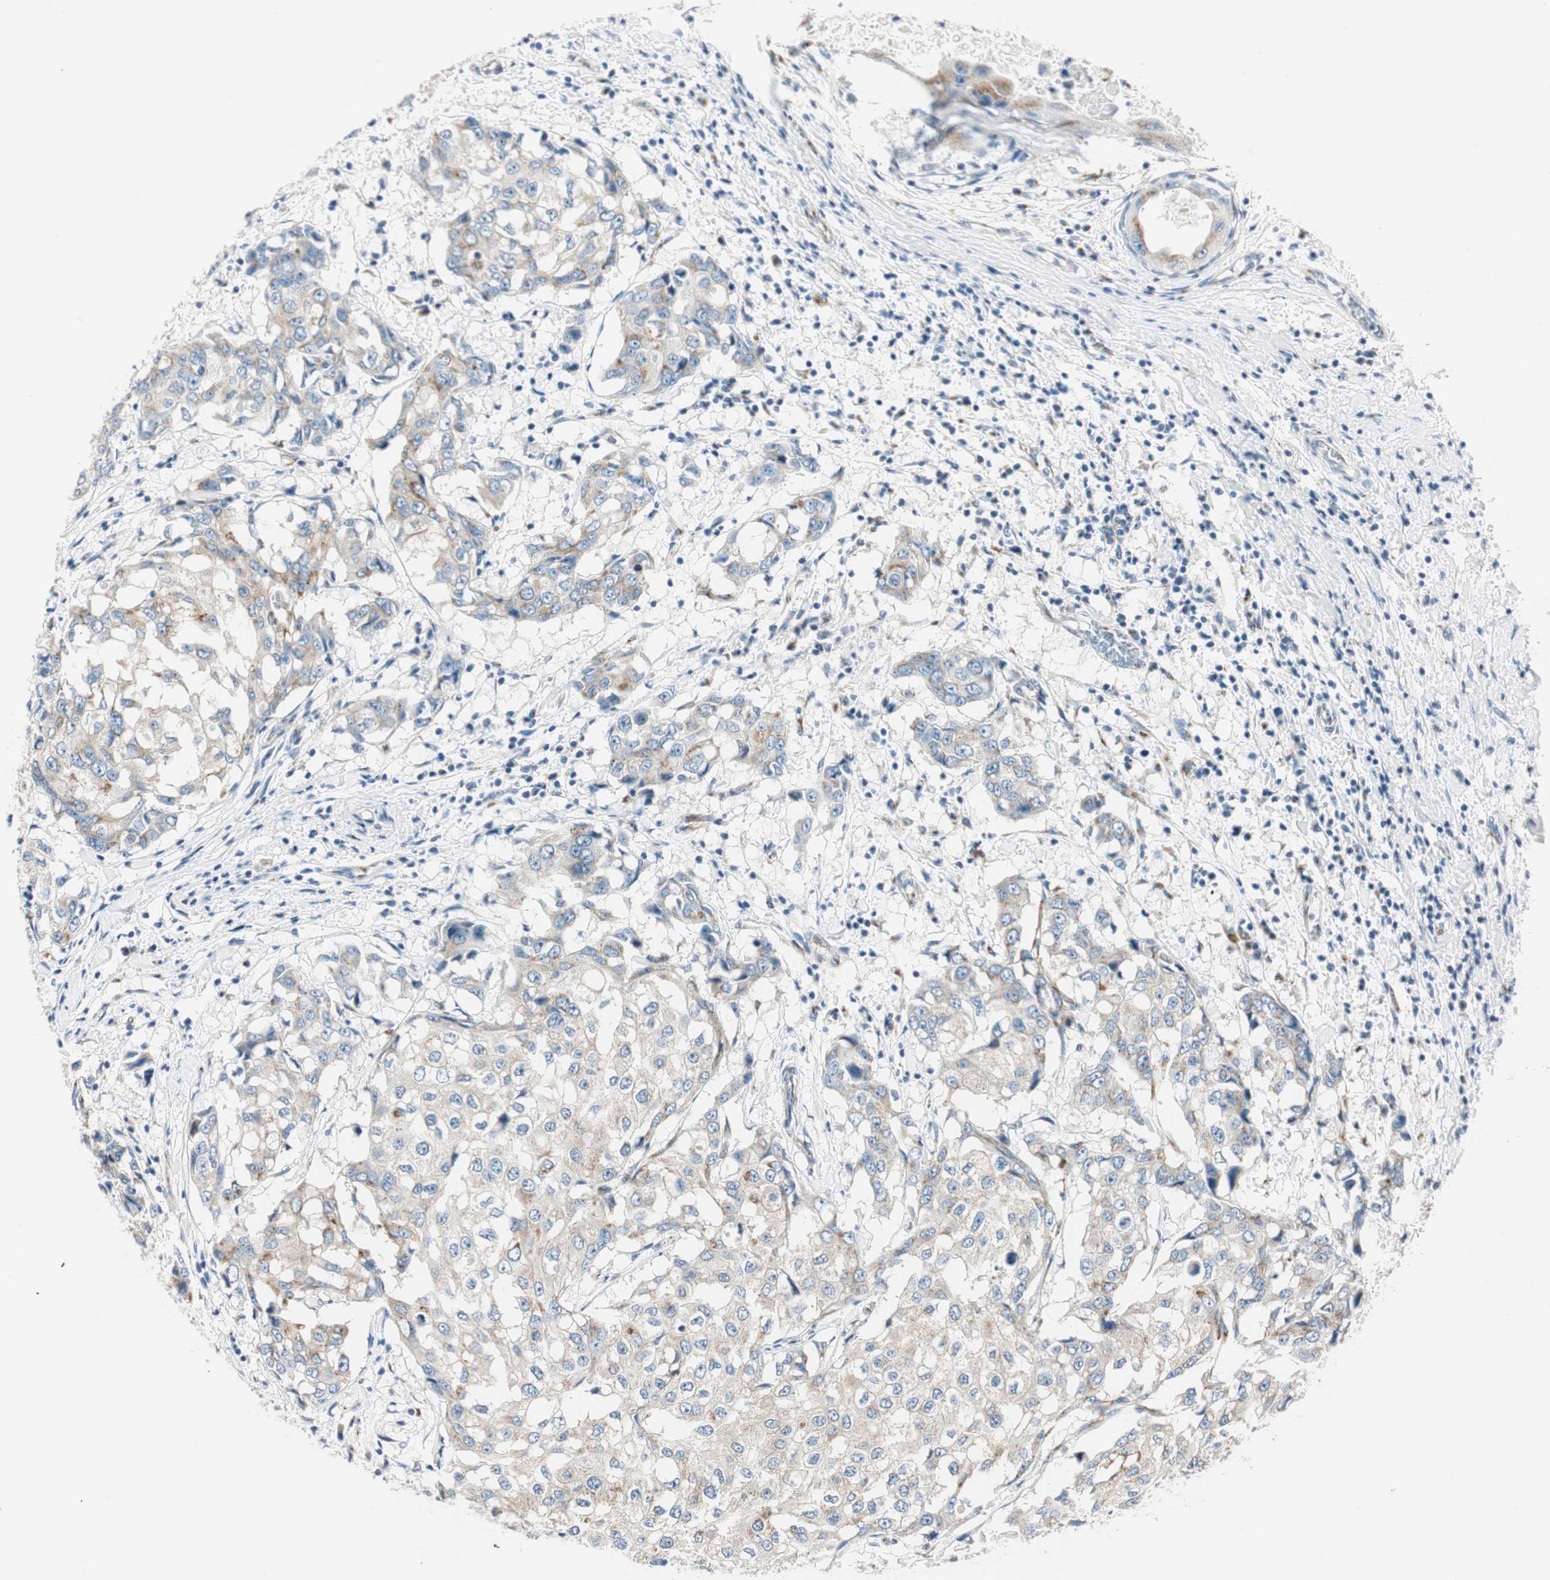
{"staining": {"intensity": "weak", "quantity": "<25%", "location": "cytoplasmic/membranous"}, "tissue": "breast cancer", "cell_type": "Tumor cells", "image_type": "cancer", "snomed": [{"axis": "morphology", "description": "Duct carcinoma"}, {"axis": "topography", "description": "Breast"}], "caption": "IHC micrograph of neoplastic tissue: infiltrating ductal carcinoma (breast) stained with DAB displays no significant protein expression in tumor cells.", "gene": "TMF1", "patient": {"sex": "female", "age": 27}}